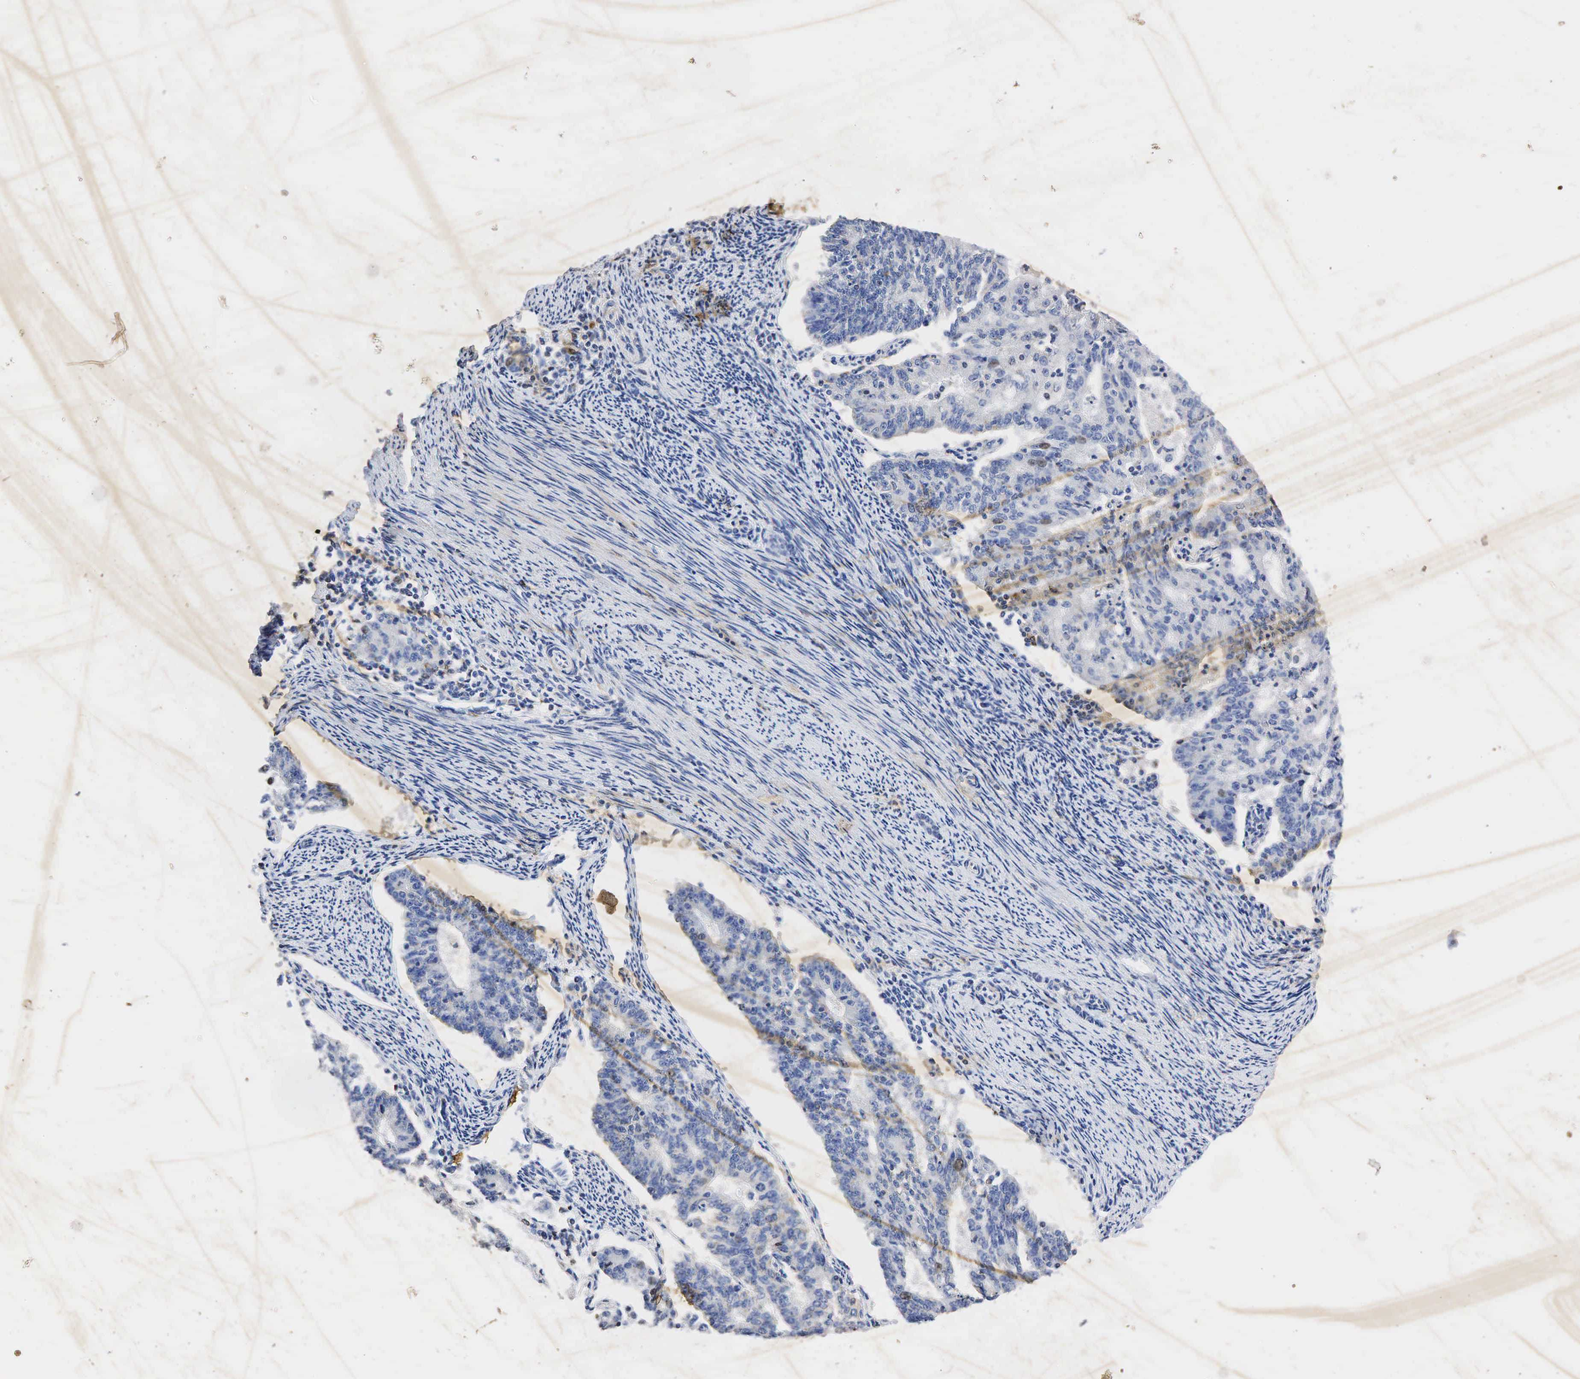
{"staining": {"intensity": "weak", "quantity": "<25%", "location": "nuclear"}, "tissue": "endometrial cancer", "cell_type": "Tumor cells", "image_type": "cancer", "snomed": [{"axis": "morphology", "description": "Adenocarcinoma, NOS"}, {"axis": "topography", "description": "Endometrium"}], "caption": "Immunohistochemistry of endometrial cancer (adenocarcinoma) demonstrates no expression in tumor cells.", "gene": "SYP", "patient": {"sex": "female", "age": 56}}